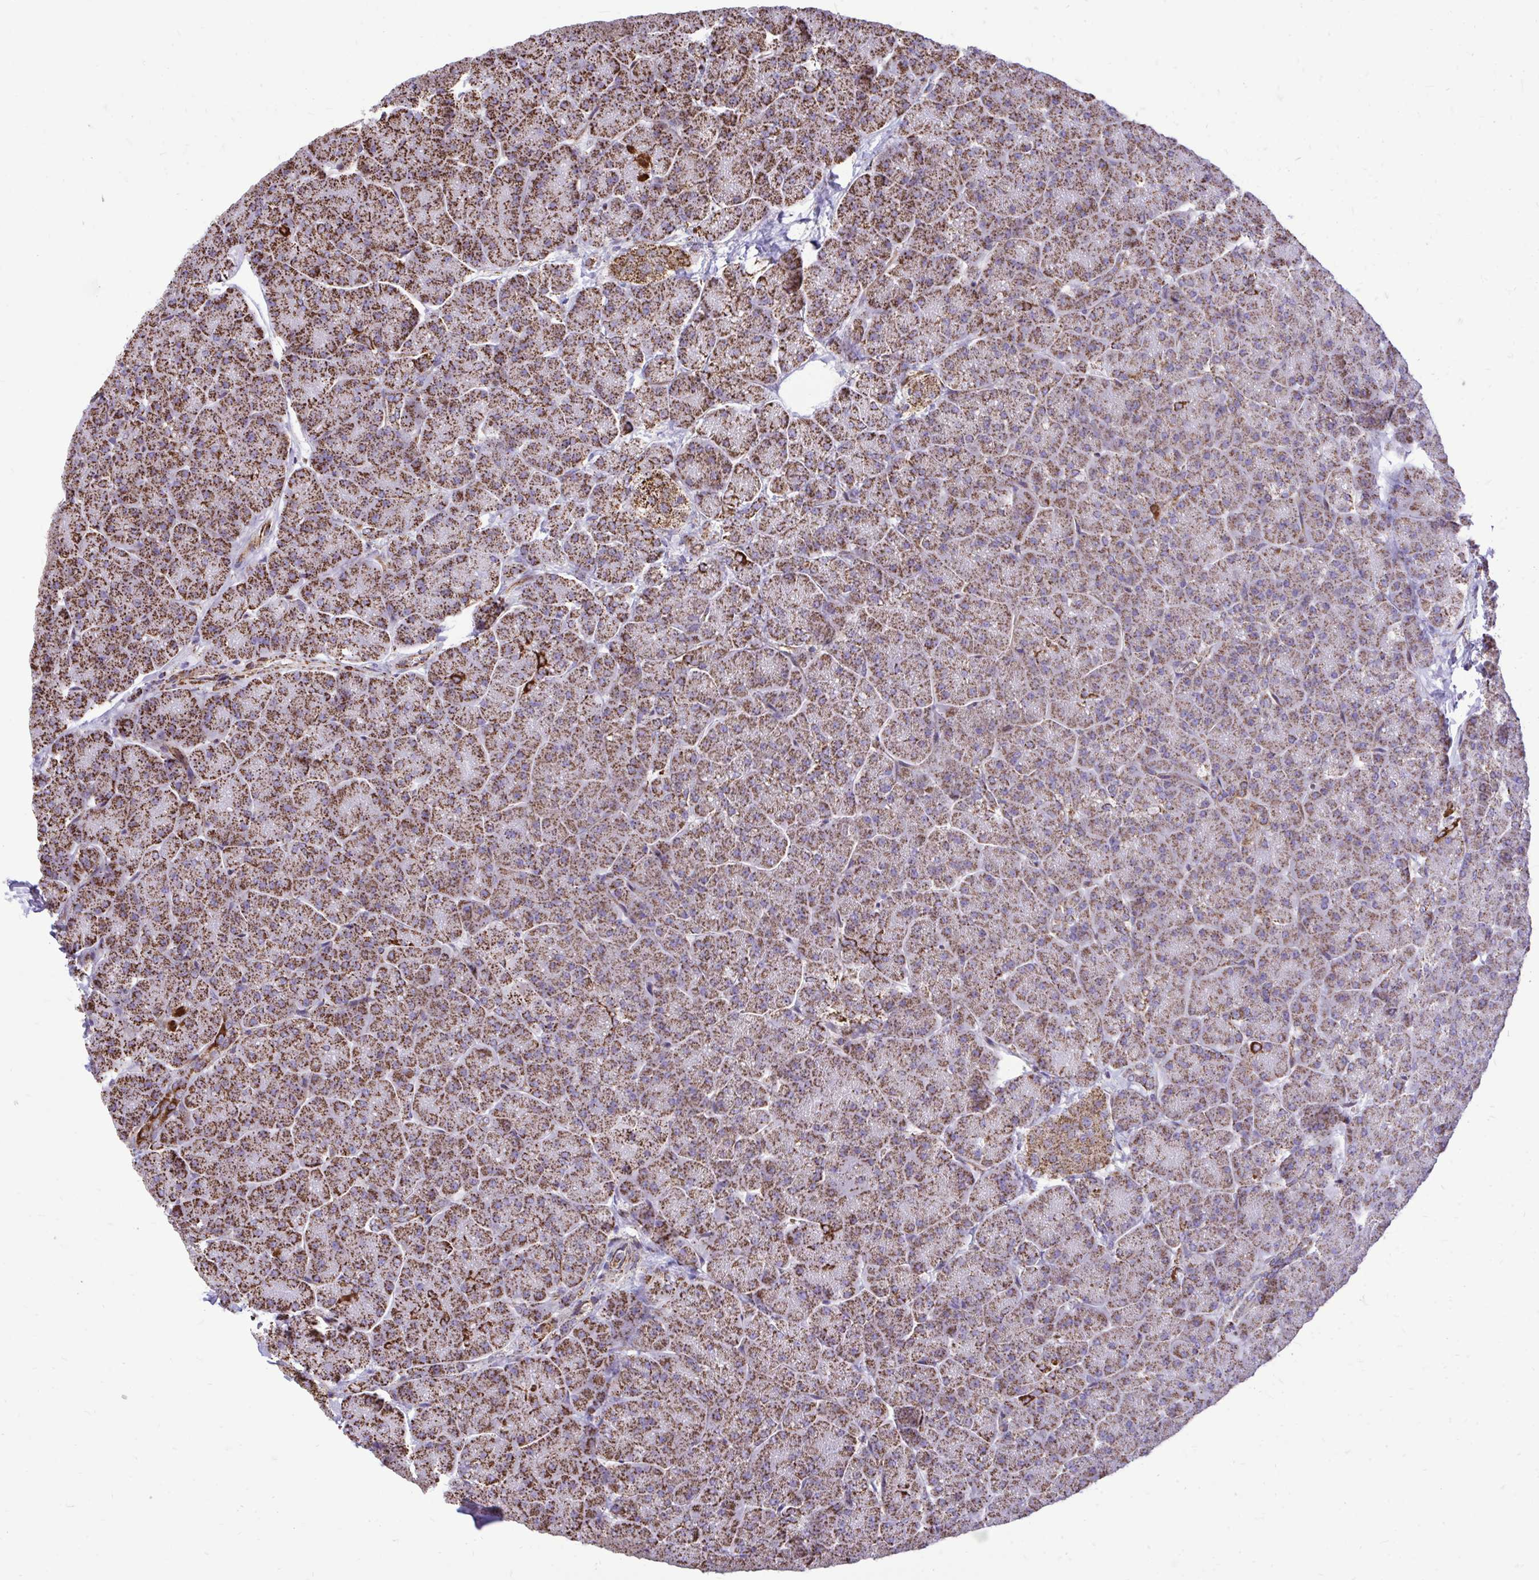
{"staining": {"intensity": "strong", "quantity": "25%-75%", "location": "cytoplasmic/membranous"}, "tissue": "pancreas", "cell_type": "Exocrine glandular cells", "image_type": "normal", "snomed": [{"axis": "morphology", "description": "Normal tissue, NOS"}, {"axis": "topography", "description": "Pancreas"}, {"axis": "topography", "description": "Peripheral nerve tissue"}], "caption": "Immunohistochemical staining of normal human pancreas exhibits strong cytoplasmic/membranous protein staining in approximately 25%-75% of exocrine glandular cells. (DAB (3,3'-diaminobenzidine) IHC with brightfield microscopy, high magnification).", "gene": "UBE2C", "patient": {"sex": "male", "age": 54}}